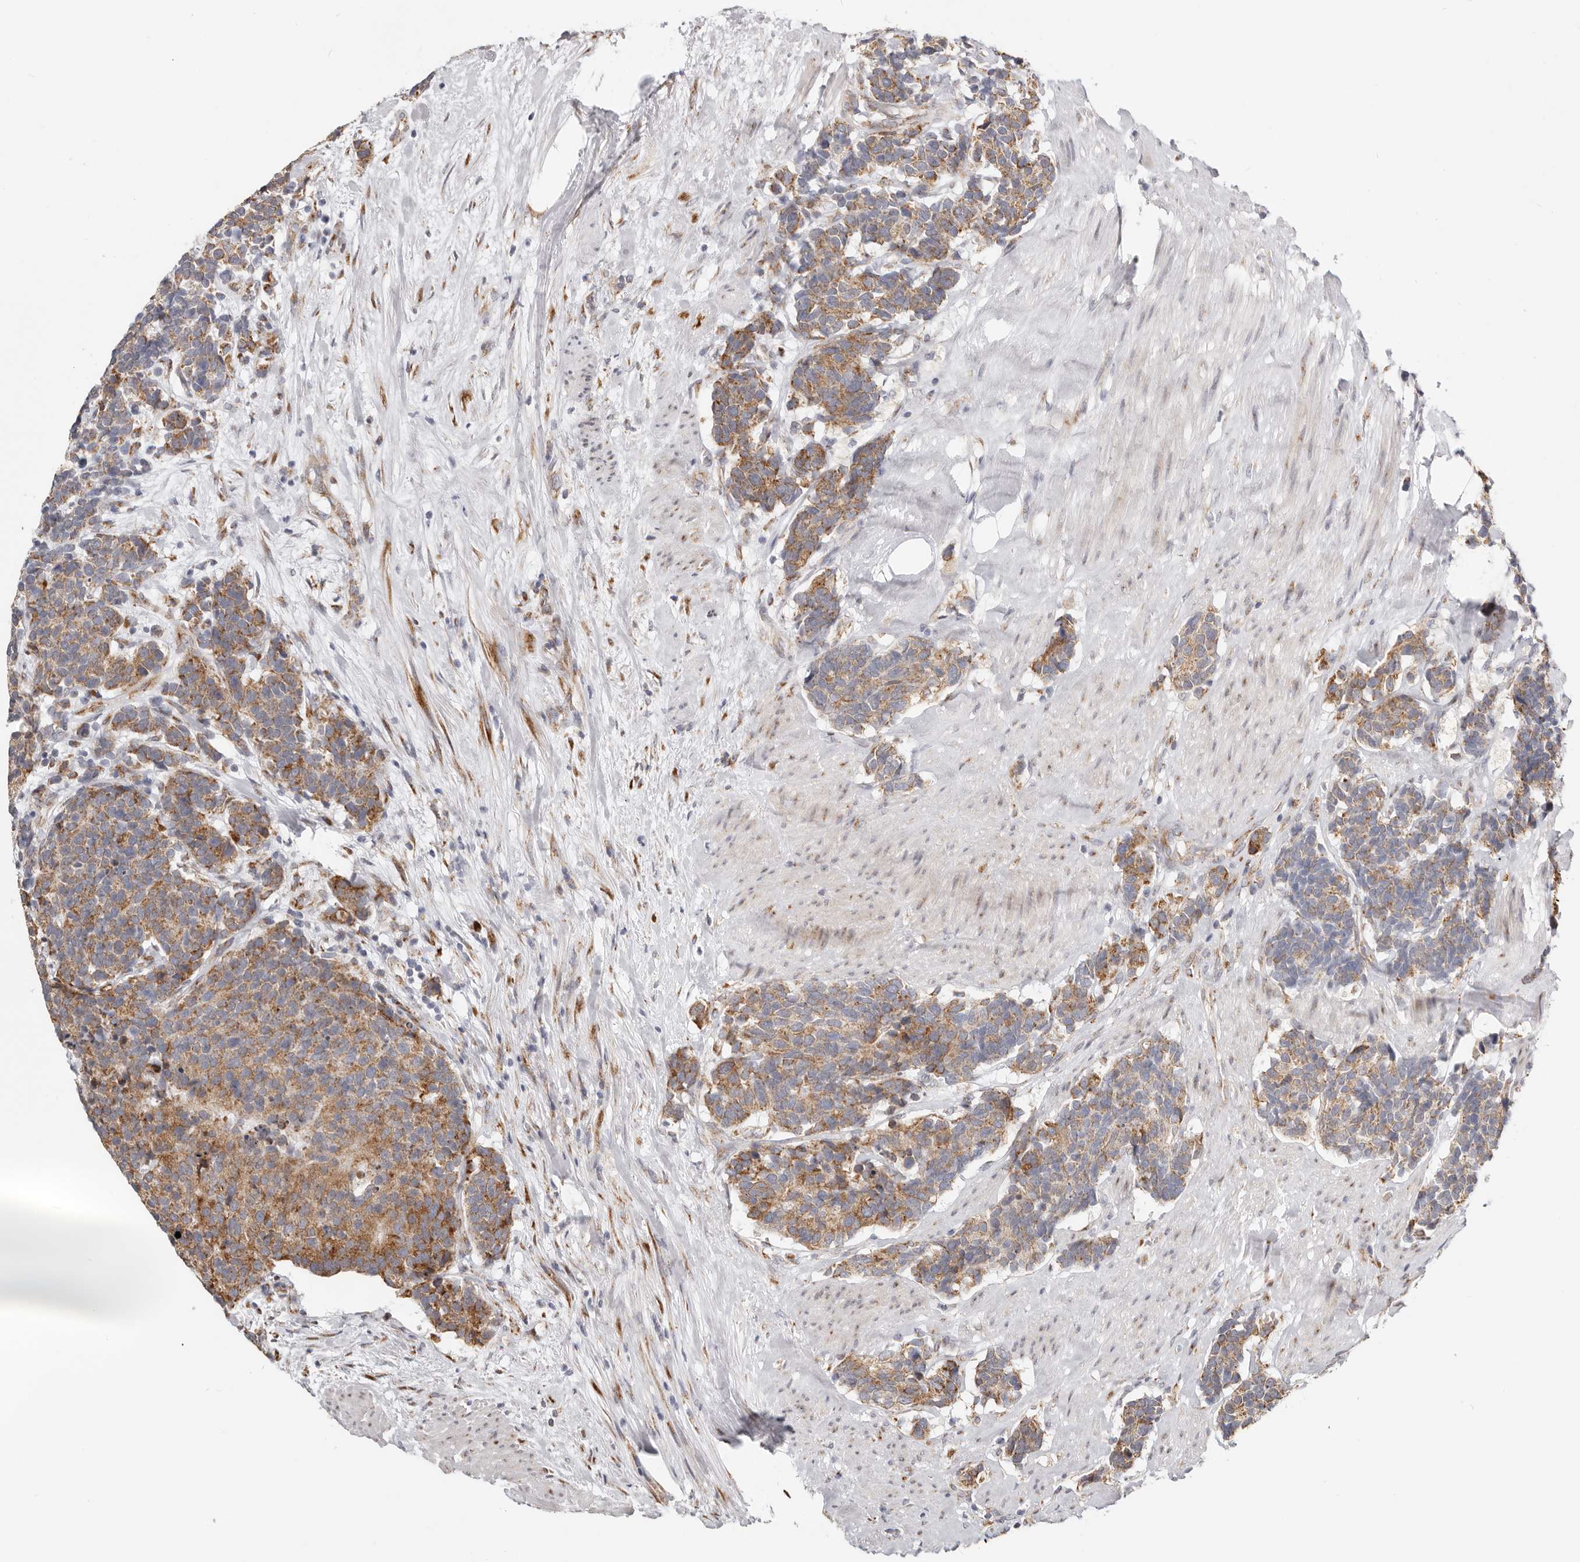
{"staining": {"intensity": "moderate", "quantity": ">75%", "location": "cytoplasmic/membranous"}, "tissue": "carcinoid", "cell_type": "Tumor cells", "image_type": "cancer", "snomed": [{"axis": "morphology", "description": "Carcinoma, NOS"}, {"axis": "morphology", "description": "Carcinoid, malignant, NOS"}, {"axis": "topography", "description": "Urinary bladder"}], "caption": "Moderate cytoplasmic/membranous protein expression is identified in about >75% of tumor cells in malignant carcinoid.", "gene": "IL32", "patient": {"sex": "male", "age": 57}}